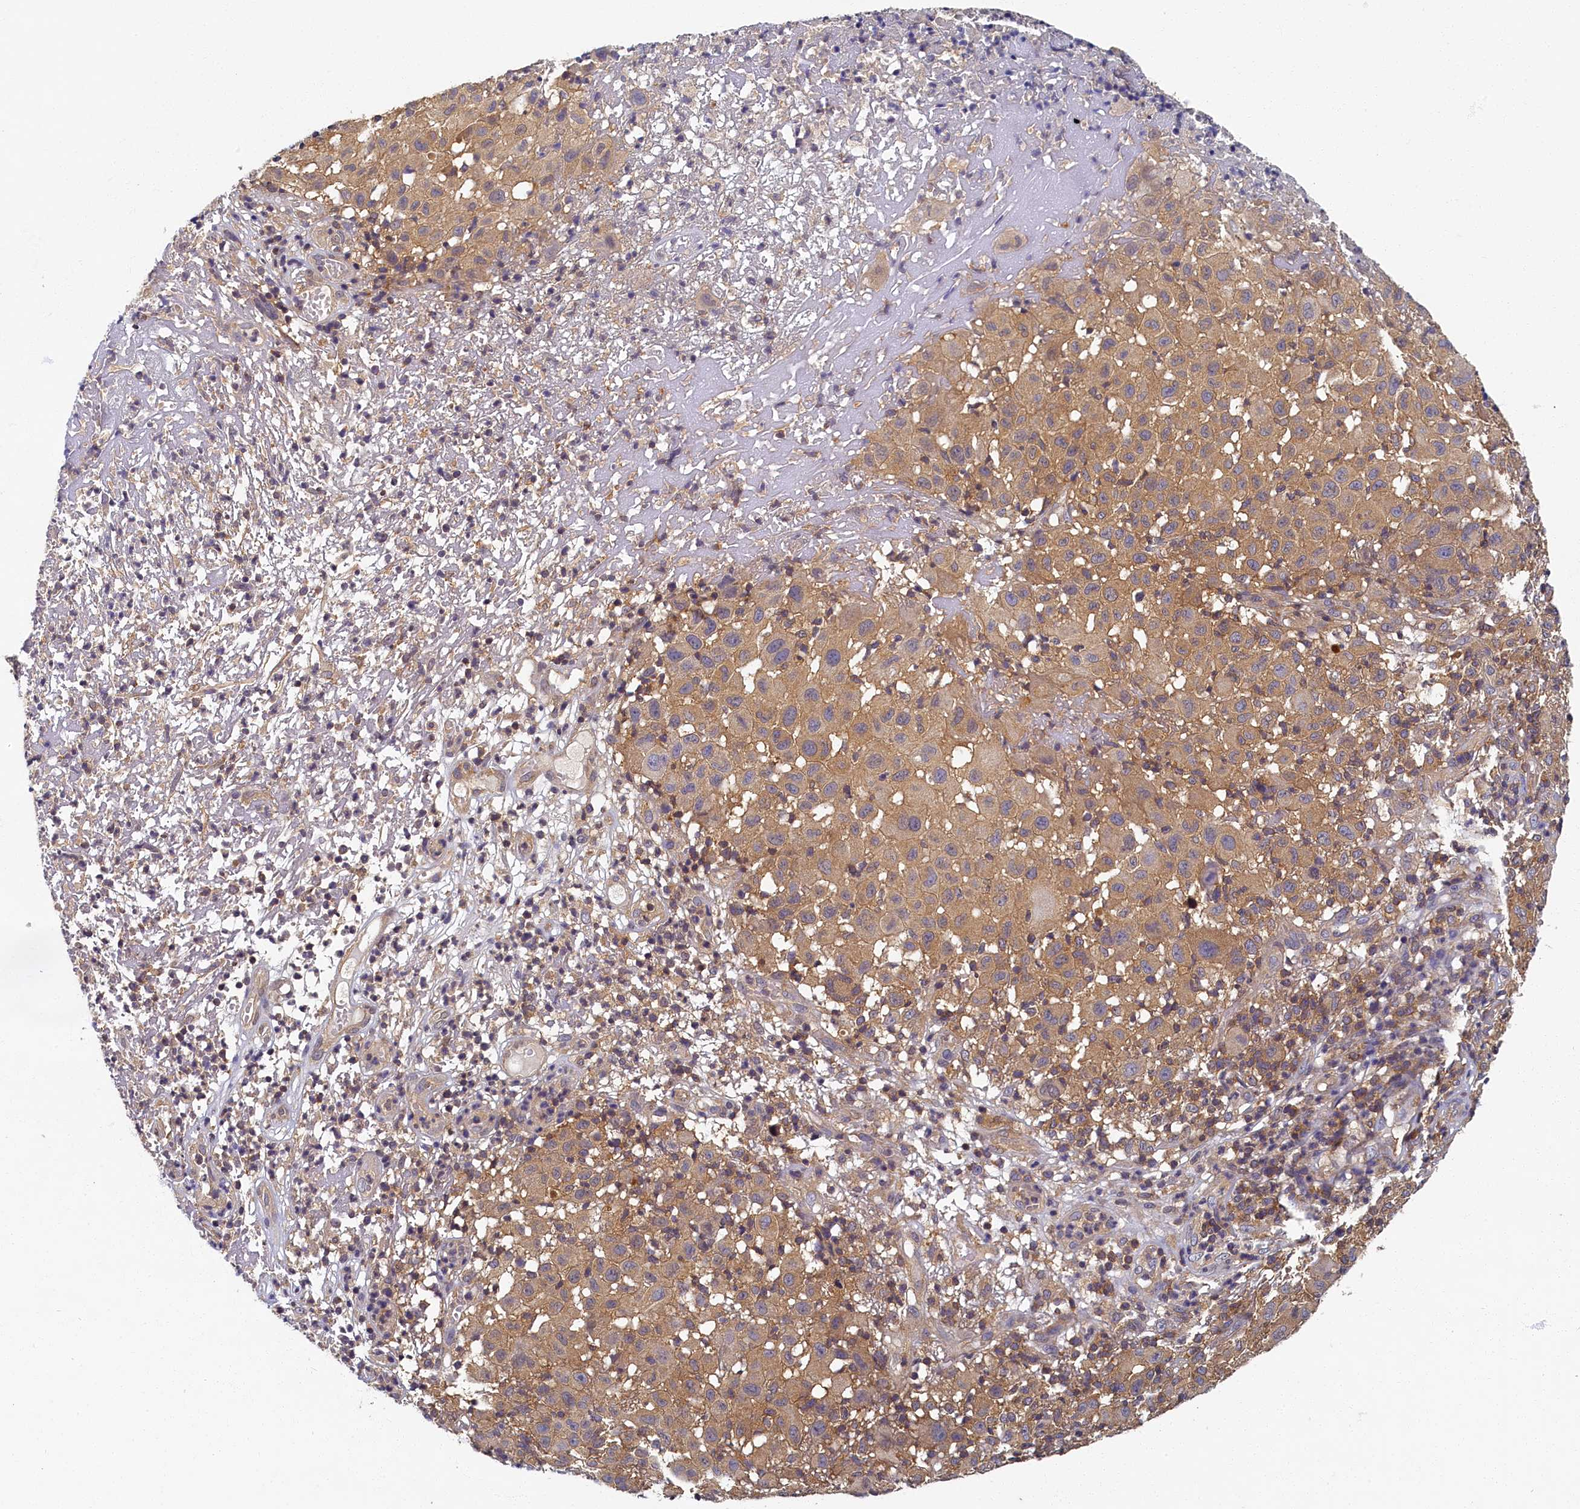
{"staining": {"intensity": "moderate", "quantity": ">75%", "location": "cytoplasmic/membranous"}, "tissue": "melanoma", "cell_type": "Tumor cells", "image_type": "cancer", "snomed": [{"axis": "morphology", "description": "Malignant melanoma, NOS"}, {"axis": "topography", "description": "Skin"}], "caption": "Malignant melanoma was stained to show a protein in brown. There is medium levels of moderate cytoplasmic/membranous expression in approximately >75% of tumor cells.", "gene": "TBCB", "patient": {"sex": "male", "age": 73}}